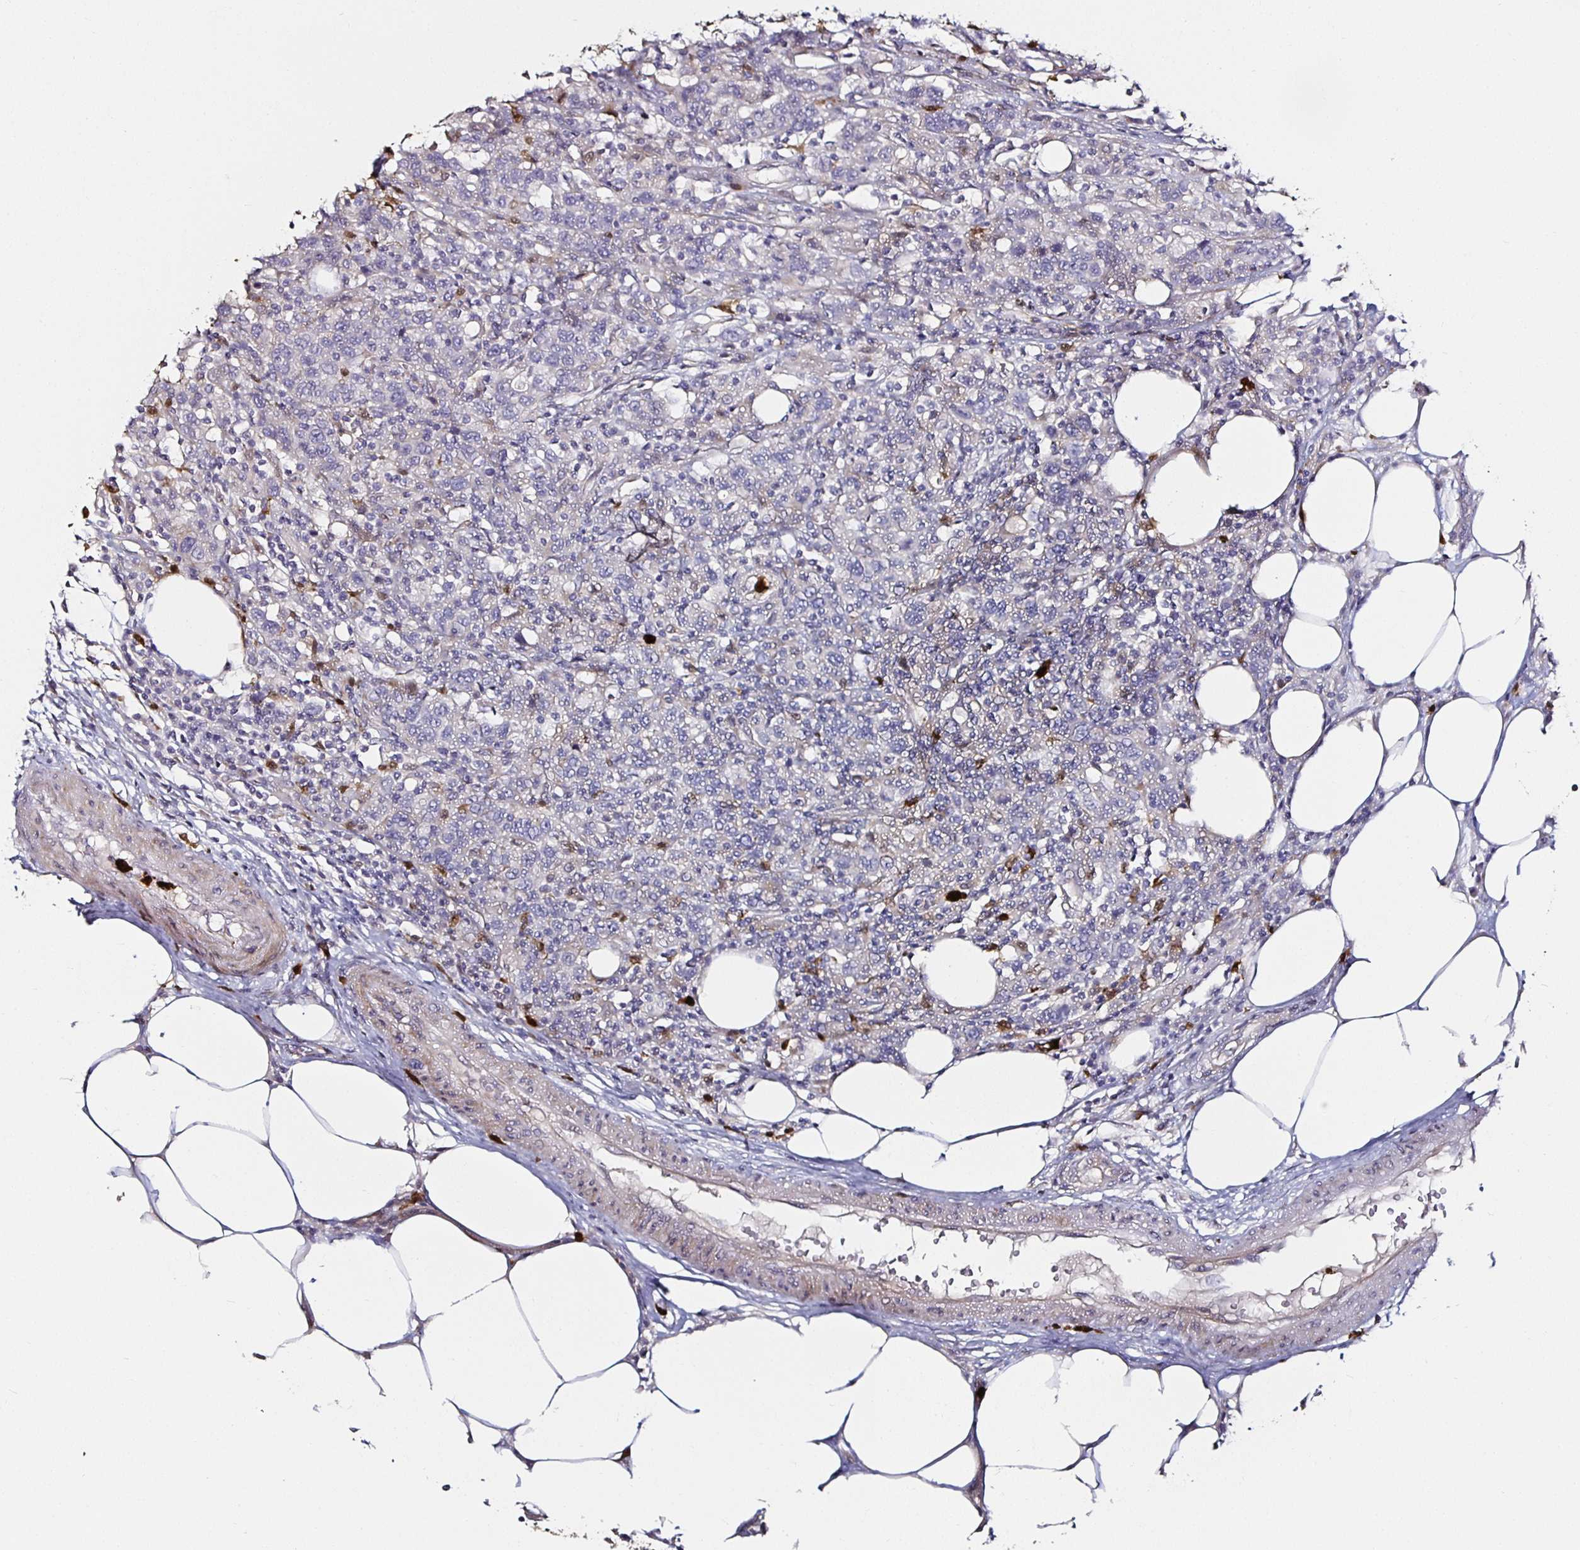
{"staining": {"intensity": "negative", "quantity": "none", "location": "none"}, "tissue": "urothelial cancer", "cell_type": "Tumor cells", "image_type": "cancer", "snomed": [{"axis": "morphology", "description": "Urothelial carcinoma, High grade"}, {"axis": "topography", "description": "Urinary bladder"}], "caption": "Immunohistochemistry (IHC) photomicrograph of human urothelial cancer stained for a protein (brown), which exhibits no staining in tumor cells.", "gene": "TLR4", "patient": {"sex": "male", "age": 61}}